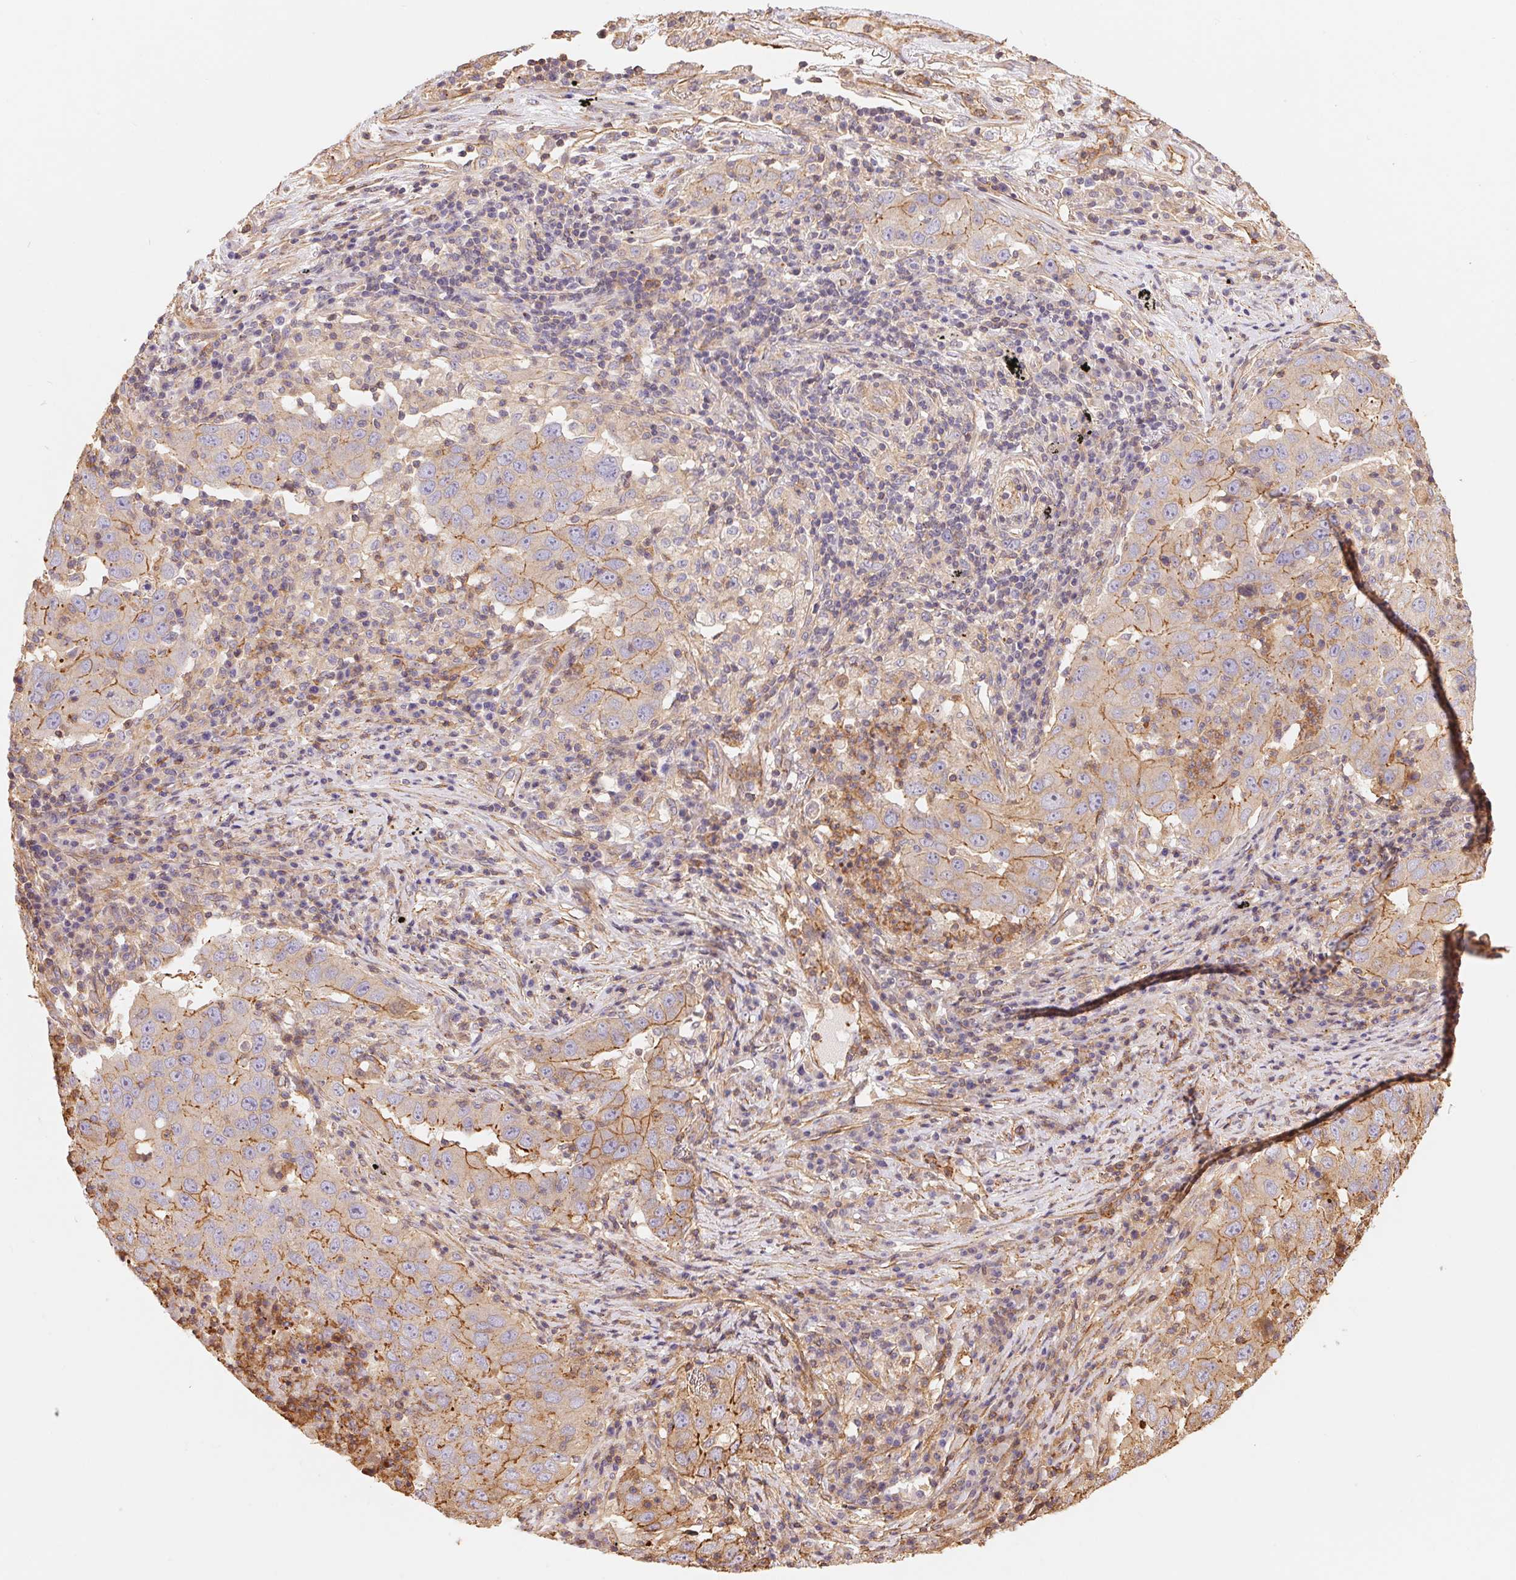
{"staining": {"intensity": "moderate", "quantity": "25%-75%", "location": "cytoplasmic/membranous"}, "tissue": "lung cancer", "cell_type": "Tumor cells", "image_type": "cancer", "snomed": [{"axis": "morphology", "description": "Adenocarcinoma, NOS"}, {"axis": "topography", "description": "Lung"}], "caption": "About 25%-75% of tumor cells in lung cancer (adenocarcinoma) exhibit moderate cytoplasmic/membranous protein positivity as visualized by brown immunohistochemical staining.", "gene": "FRAS1", "patient": {"sex": "male", "age": 73}}